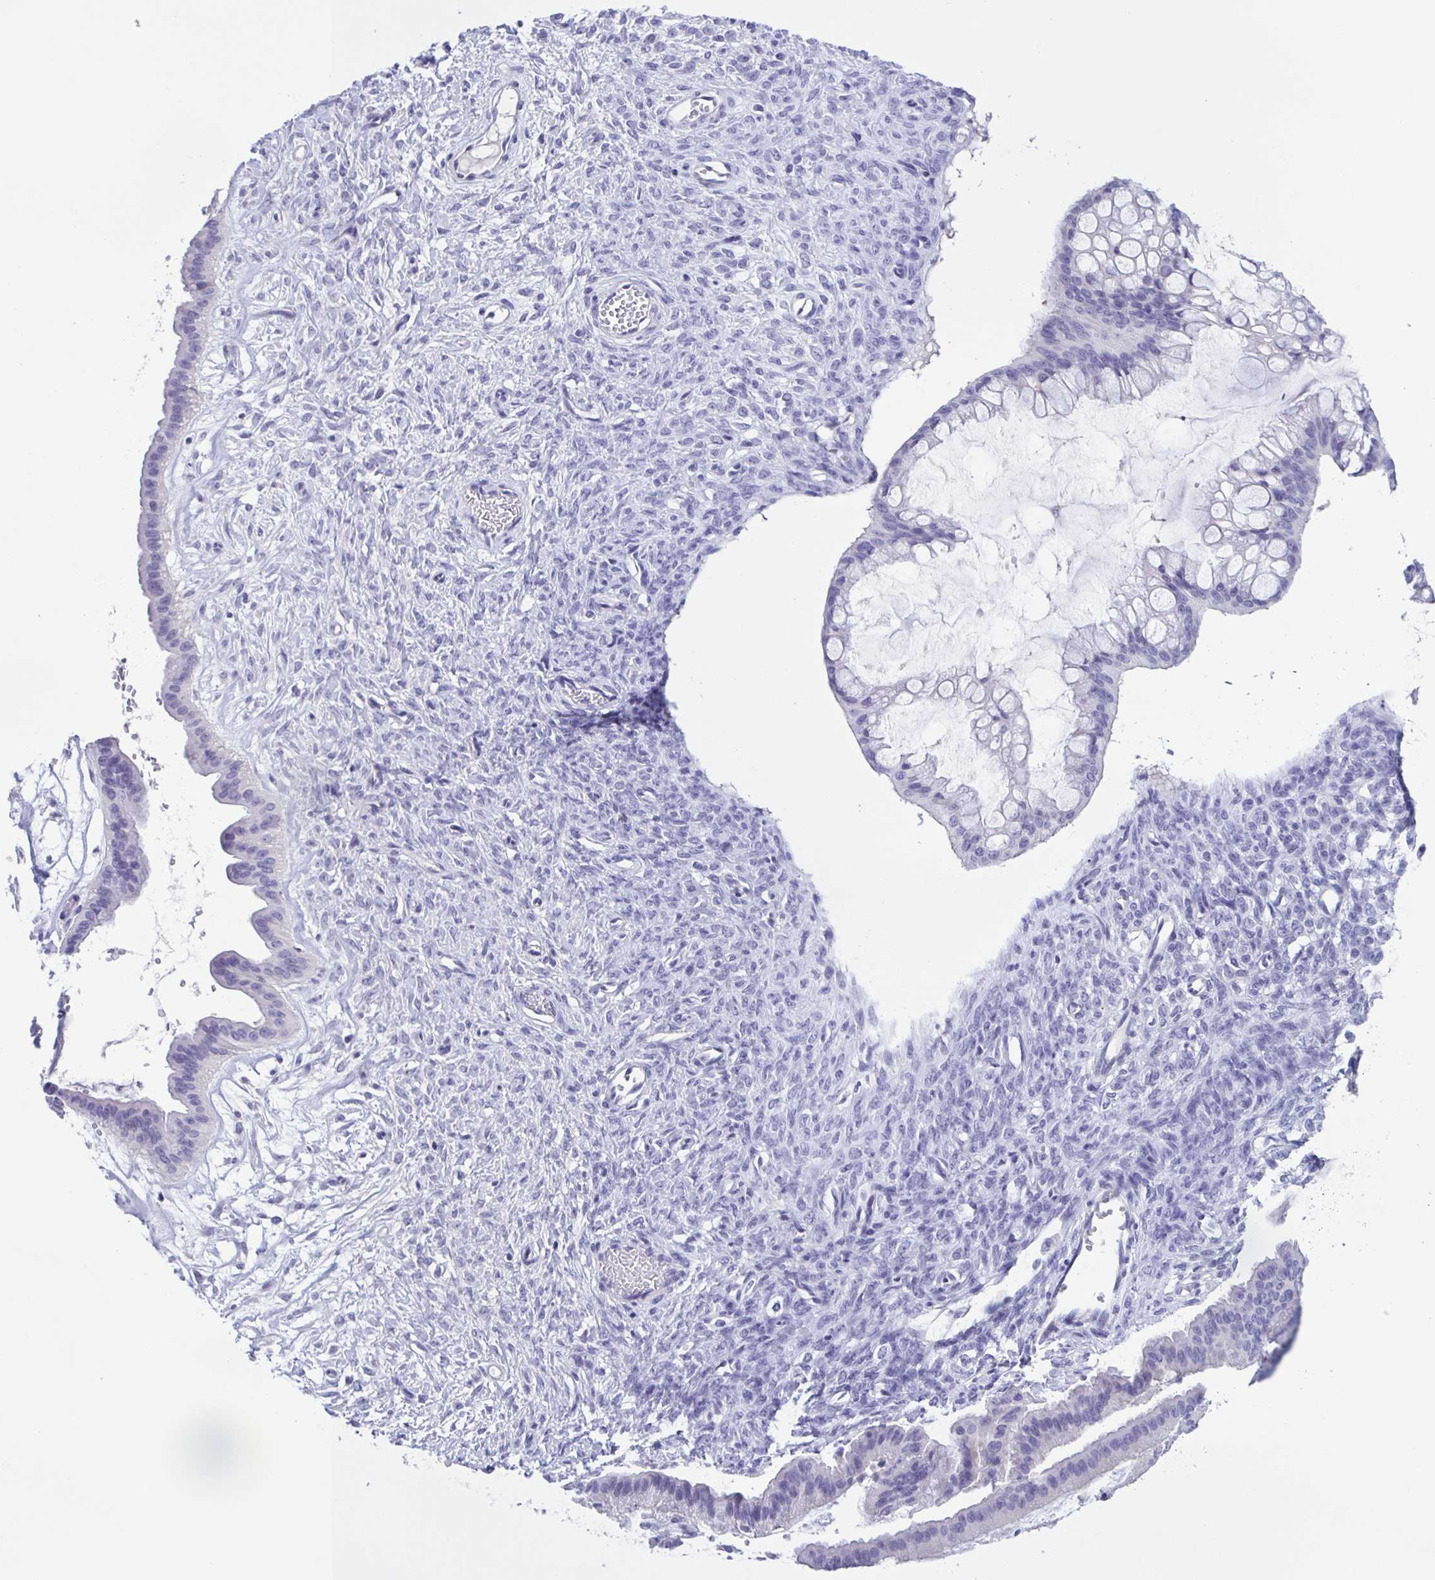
{"staining": {"intensity": "negative", "quantity": "none", "location": "none"}, "tissue": "ovarian cancer", "cell_type": "Tumor cells", "image_type": "cancer", "snomed": [{"axis": "morphology", "description": "Cystadenocarcinoma, mucinous, NOS"}, {"axis": "topography", "description": "Ovary"}], "caption": "Tumor cells show no significant positivity in ovarian cancer. (Stains: DAB (3,3'-diaminobenzidine) immunohistochemistry (IHC) with hematoxylin counter stain, Microscopy: brightfield microscopy at high magnification).", "gene": "INAFM1", "patient": {"sex": "female", "age": 73}}